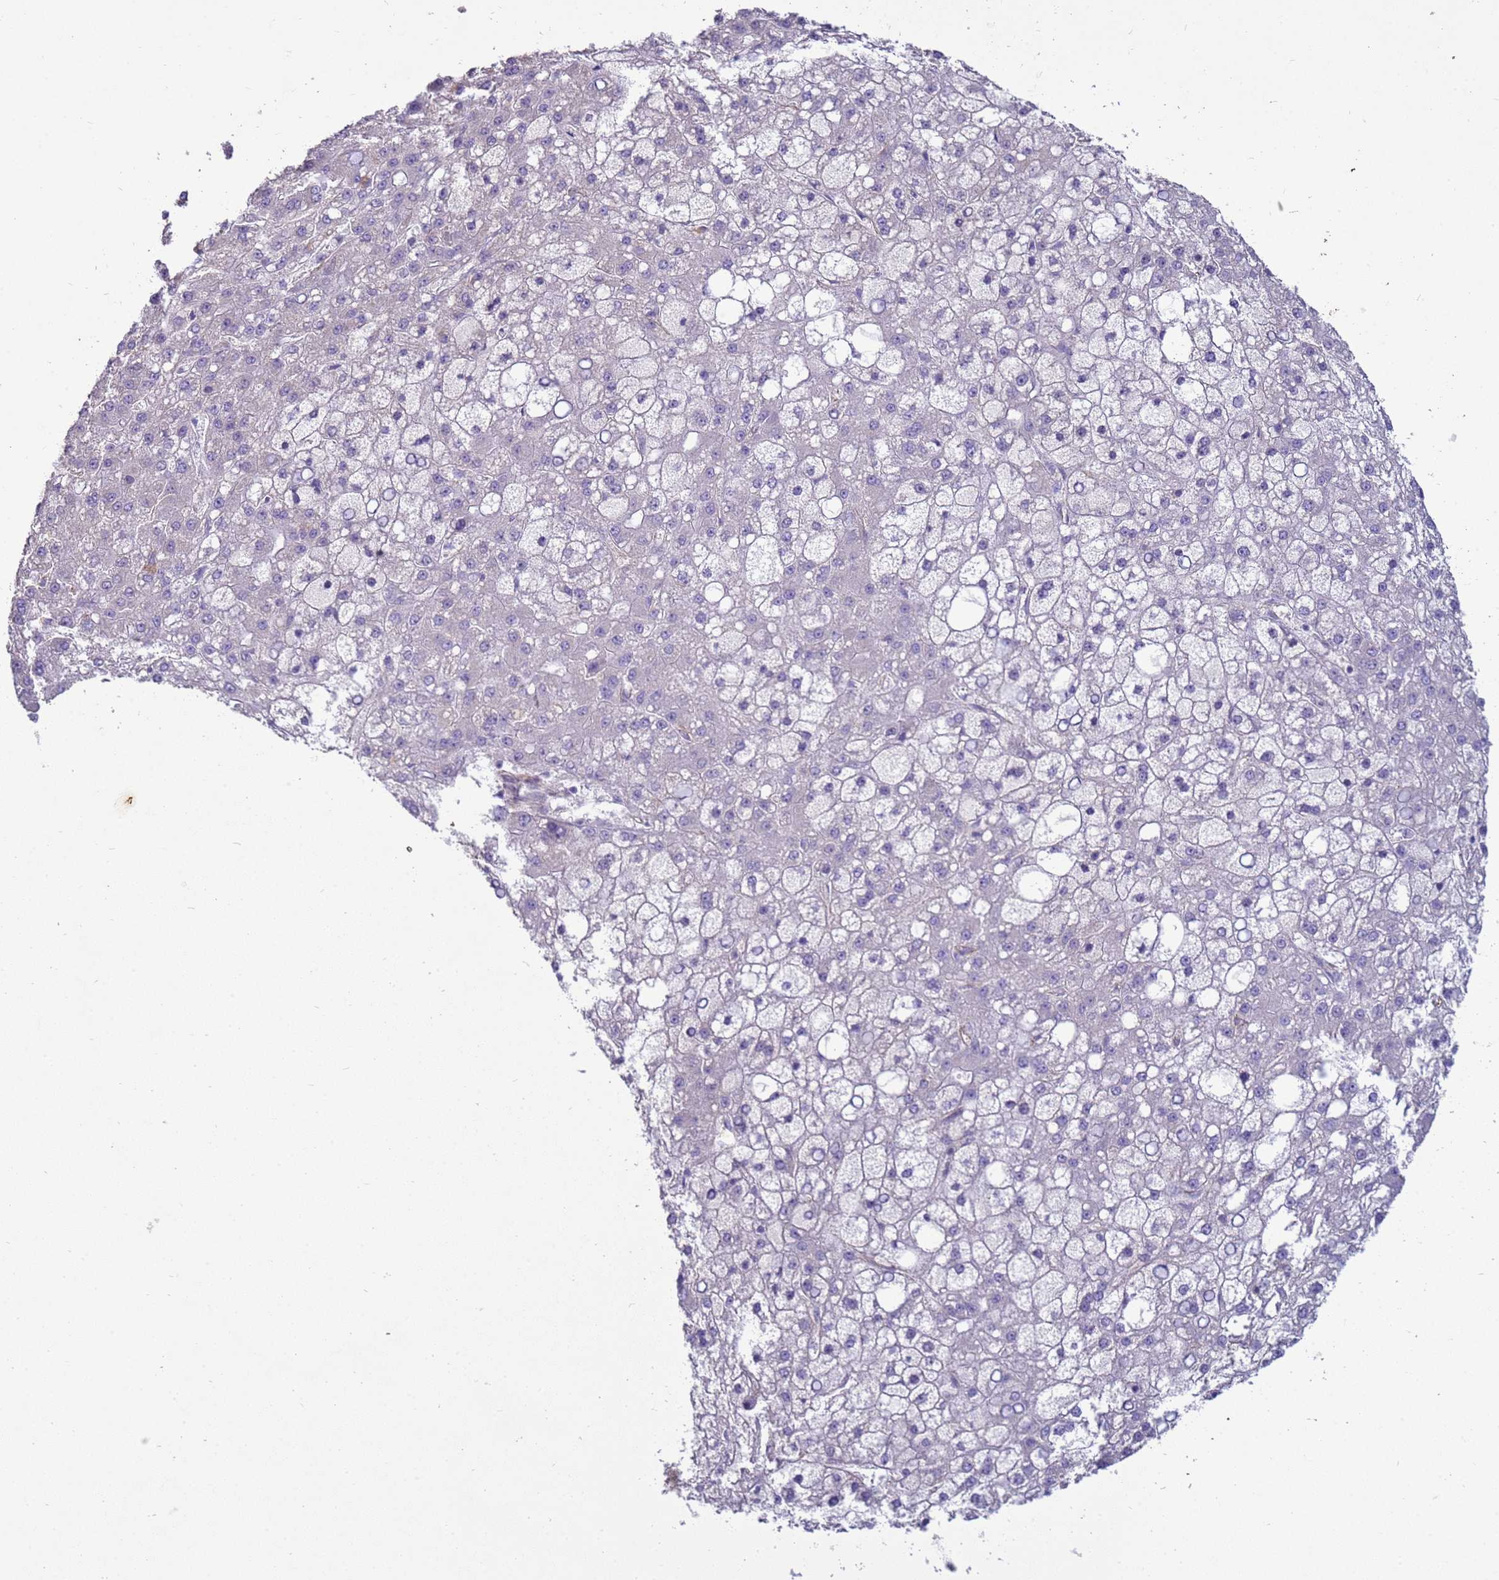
{"staining": {"intensity": "negative", "quantity": "none", "location": "none"}, "tissue": "liver cancer", "cell_type": "Tumor cells", "image_type": "cancer", "snomed": [{"axis": "morphology", "description": "Carcinoma, Hepatocellular, NOS"}, {"axis": "topography", "description": "Liver"}], "caption": "This histopathology image is of liver cancer (hepatocellular carcinoma) stained with IHC to label a protein in brown with the nuclei are counter-stained blue. There is no expression in tumor cells. The staining is performed using DAB (3,3'-diaminobenzidine) brown chromogen with nuclei counter-stained in using hematoxylin.", "gene": "SGIP1", "patient": {"sex": "male", "age": 67}}